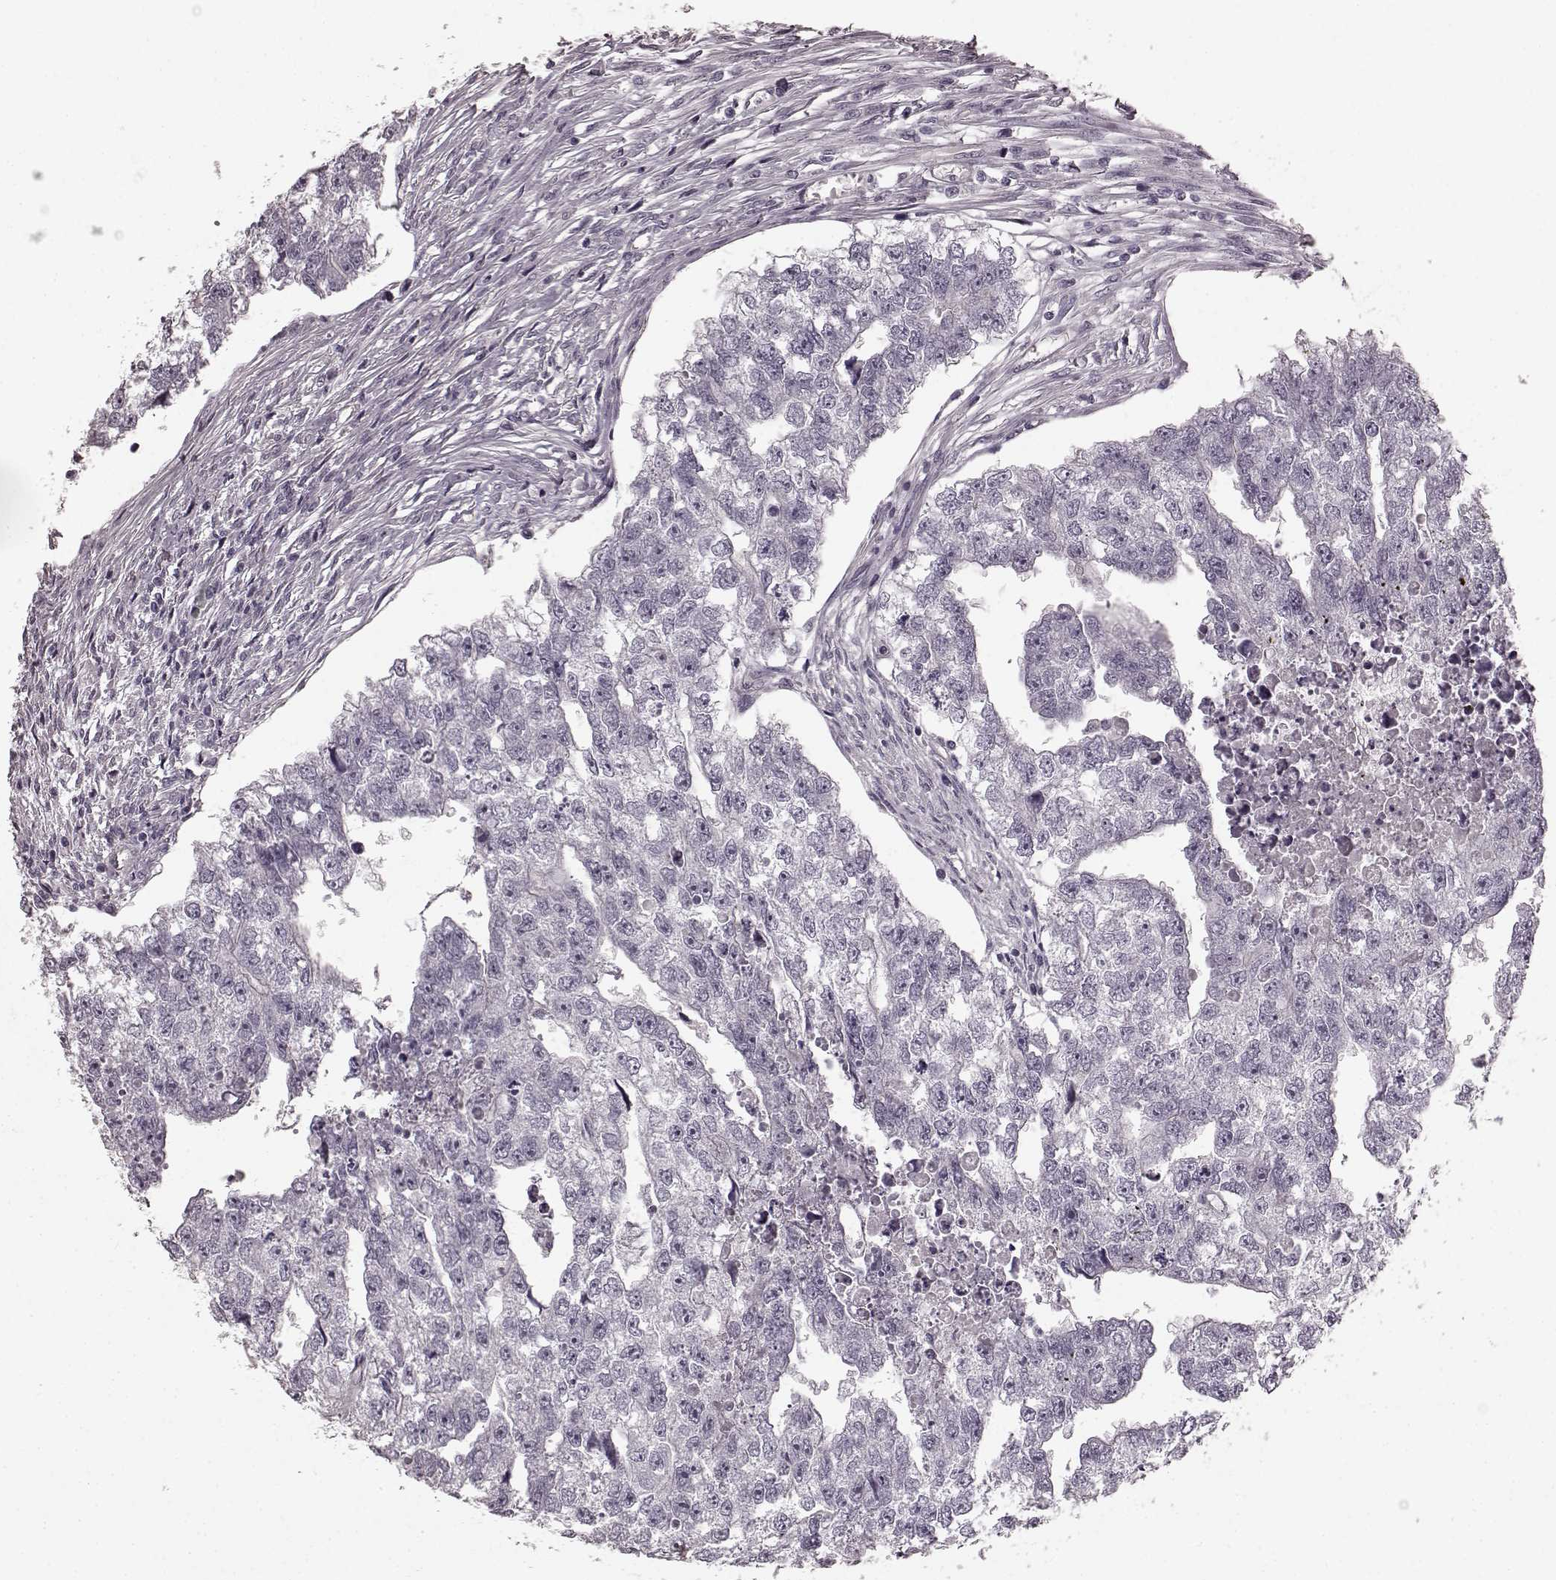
{"staining": {"intensity": "negative", "quantity": "none", "location": "none"}, "tissue": "testis cancer", "cell_type": "Tumor cells", "image_type": "cancer", "snomed": [{"axis": "morphology", "description": "Carcinoma, Embryonal, NOS"}, {"axis": "morphology", "description": "Teratoma, malignant, NOS"}, {"axis": "topography", "description": "Testis"}], "caption": "An immunohistochemistry photomicrograph of testis cancer is shown. There is no staining in tumor cells of testis cancer.", "gene": "PRKCE", "patient": {"sex": "male", "age": 44}}